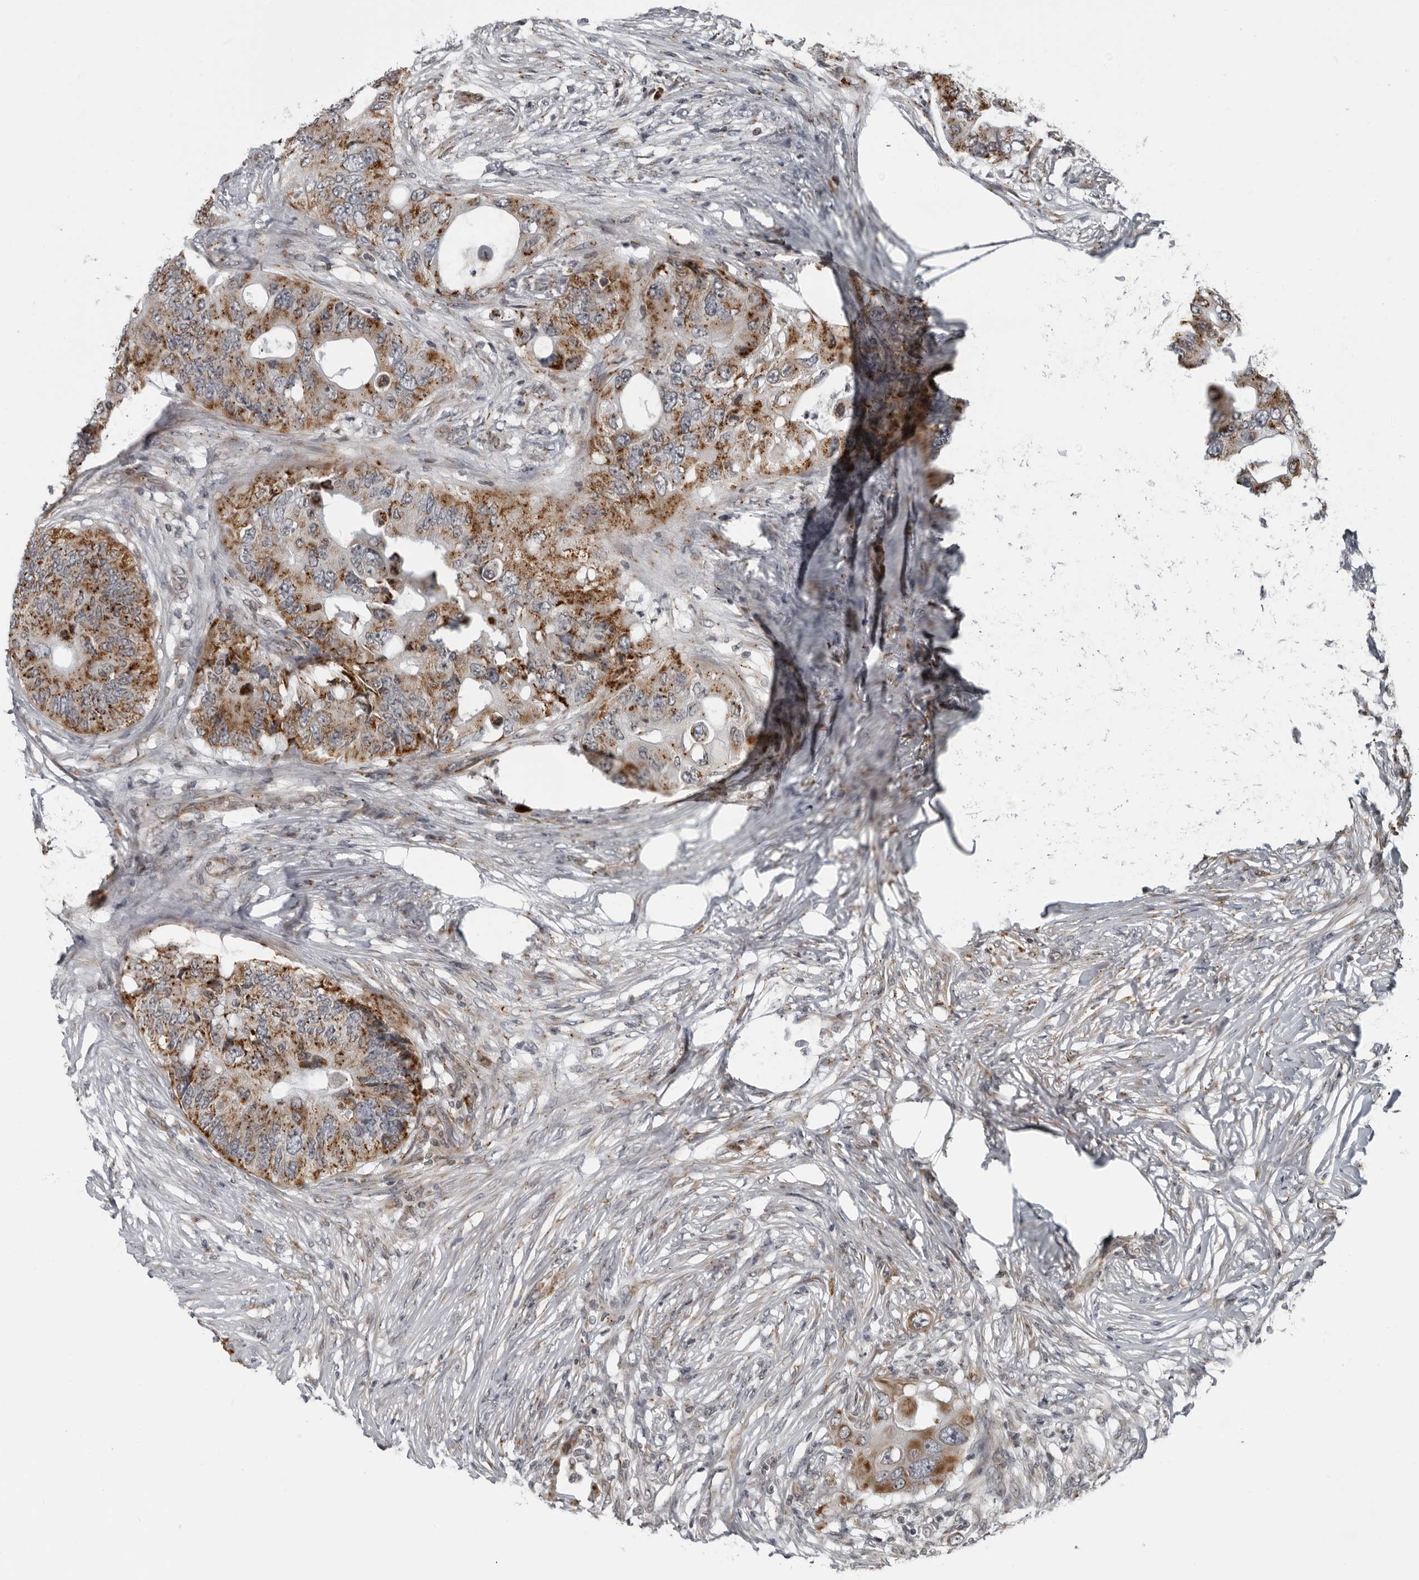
{"staining": {"intensity": "moderate", "quantity": ">75%", "location": "cytoplasmic/membranous"}, "tissue": "colorectal cancer", "cell_type": "Tumor cells", "image_type": "cancer", "snomed": [{"axis": "morphology", "description": "Adenocarcinoma, NOS"}, {"axis": "topography", "description": "Colon"}], "caption": "Colorectal cancer tissue reveals moderate cytoplasmic/membranous expression in approximately >75% of tumor cells, visualized by immunohistochemistry.", "gene": "RTCA", "patient": {"sex": "male", "age": 71}}